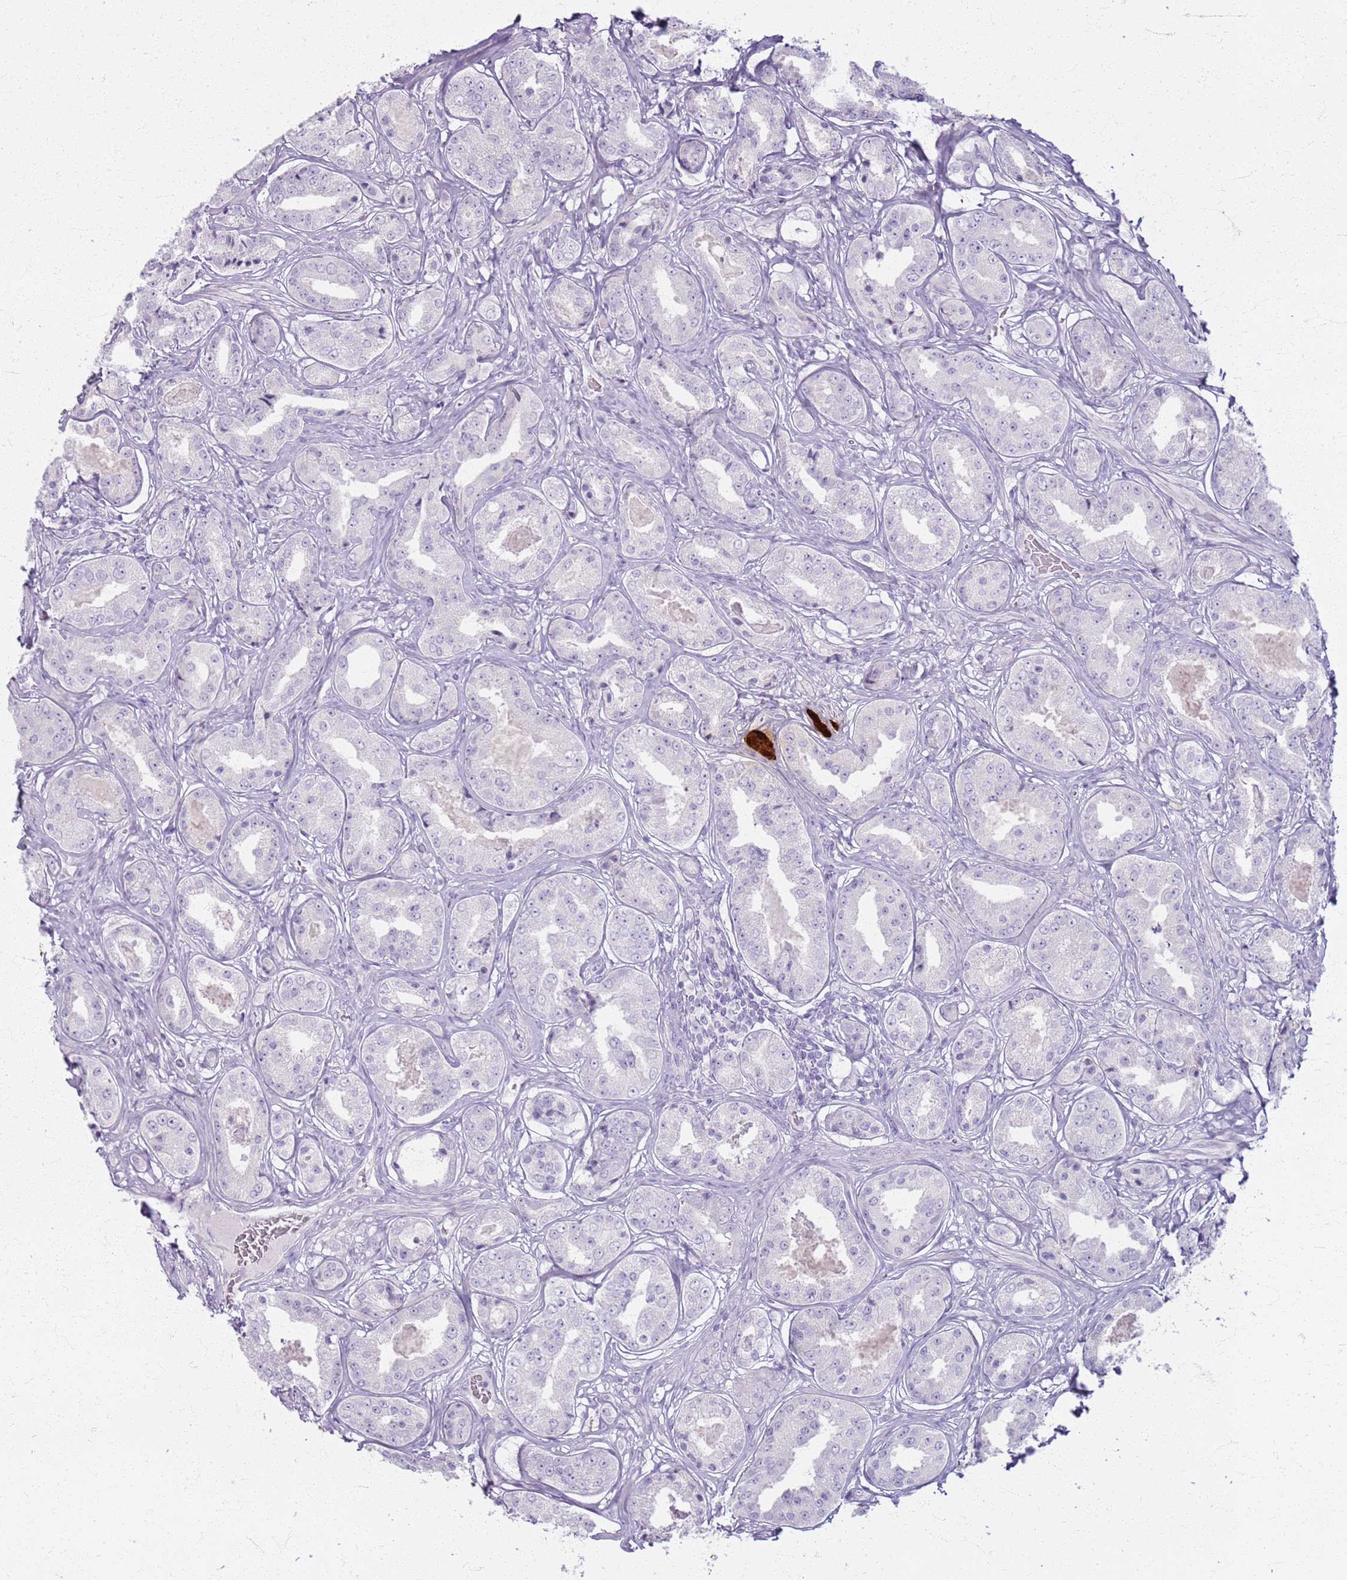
{"staining": {"intensity": "negative", "quantity": "none", "location": "none"}, "tissue": "prostate cancer", "cell_type": "Tumor cells", "image_type": "cancer", "snomed": [{"axis": "morphology", "description": "Adenocarcinoma, High grade"}, {"axis": "topography", "description": "Prostate"}], "caption": "This is an immunohistochemistry photomicrograph of human adenocarcinoma (high-grade) (prostate). There is no staining in tumor cells.", "gene": "CSRP3", "patient": {"sex": "male", "age": 63}}